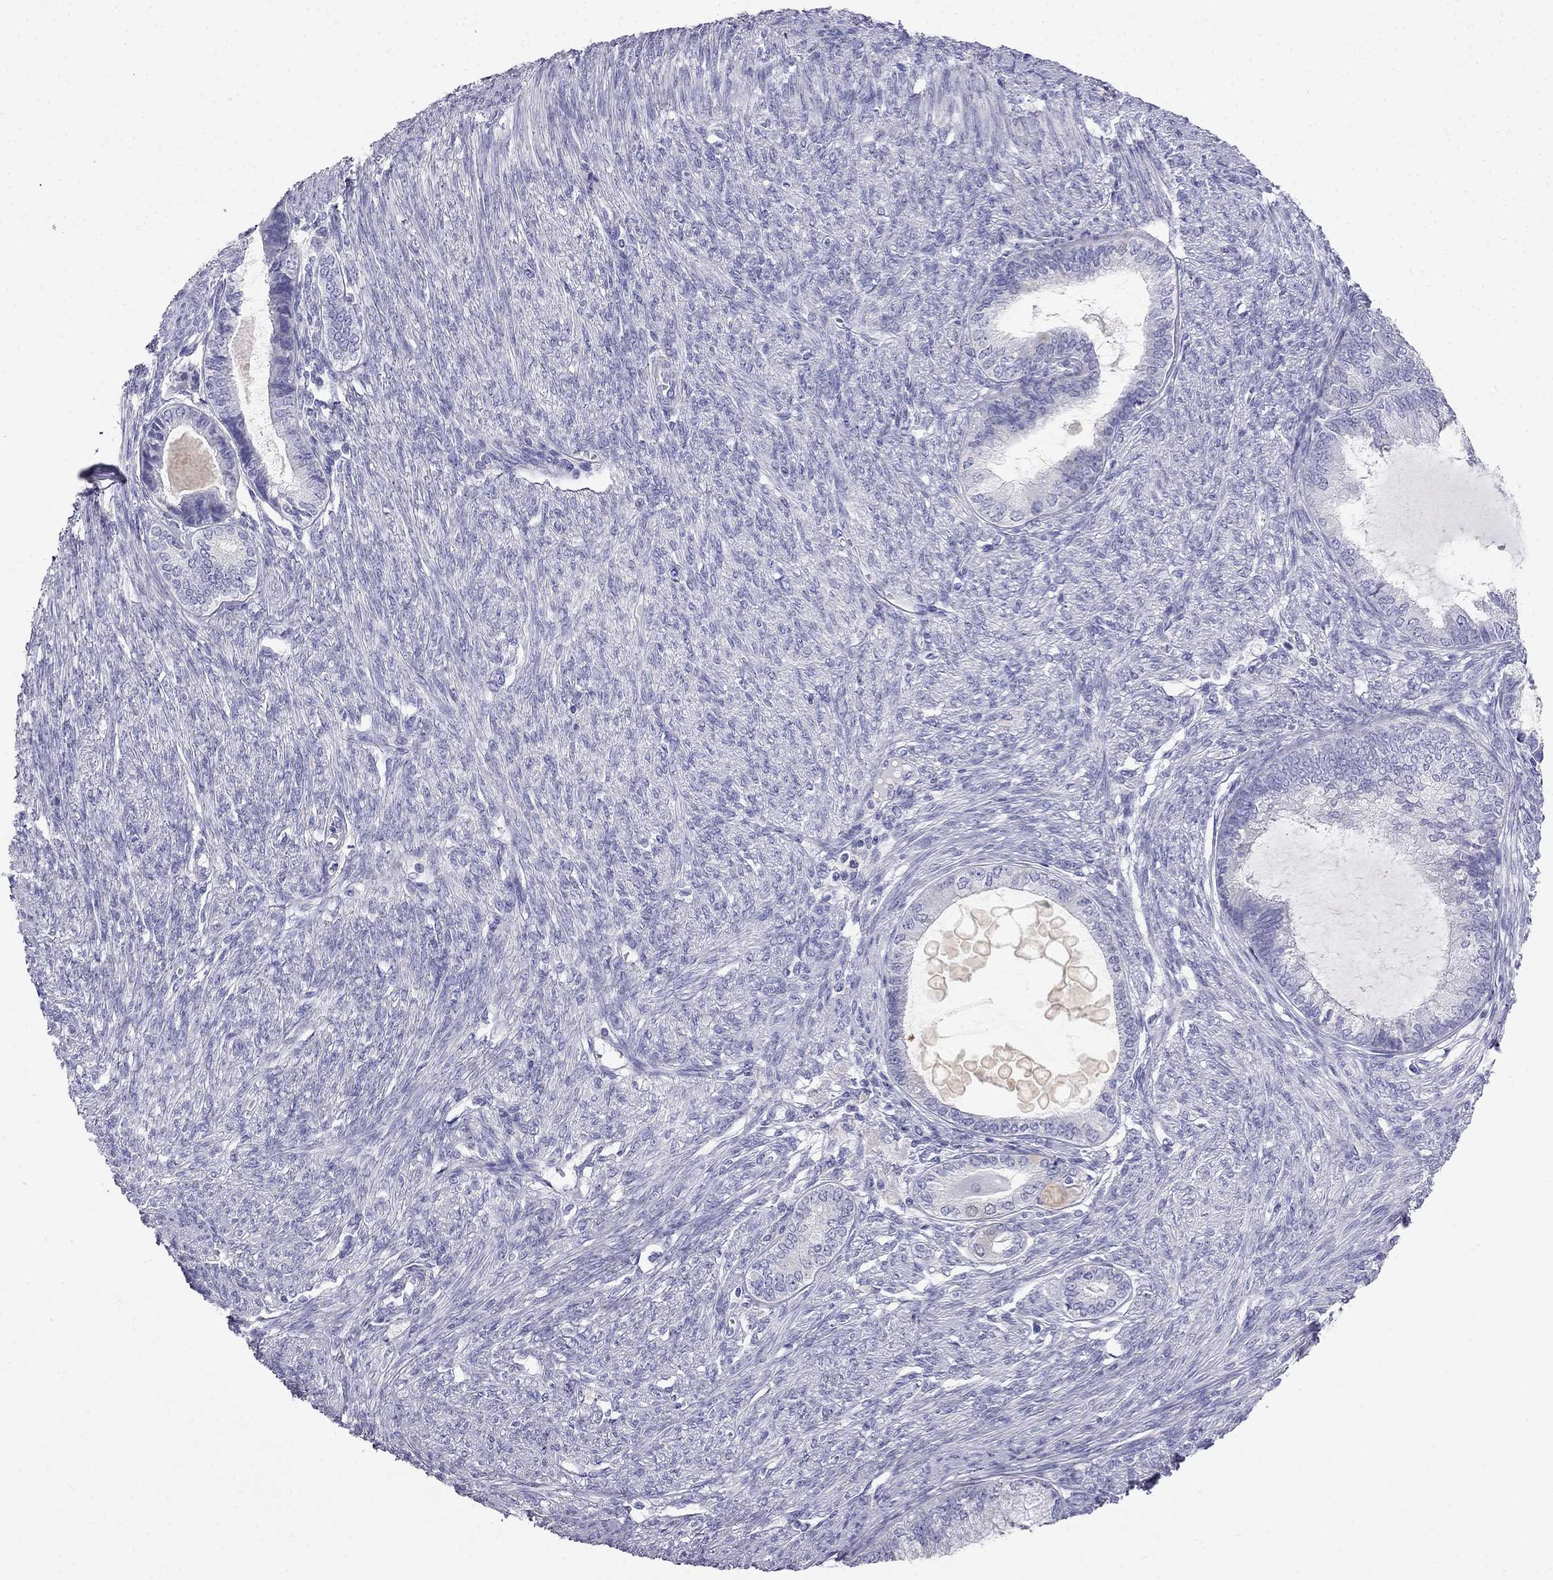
{"staining": {"intensity": "negative", "quantity": "none", "location": "none"}, "tissue": "endometrial cancer", "cell_type": "Tumor cells", "image_type": "cancer", "snomed": [{"axis": "morphology", "description": "Adenocarcinoma, NOS"}, {"axis": "topography", "description": "Endometrium"}], "caption": "High power microscopy micrograph of an immunohistochemistry micrograph of endometrial adenocarcinoma, revealing no significant staining in tumor cells.", "gene": "RFLNA", "patient": {"sex": "female", "age": 86}}